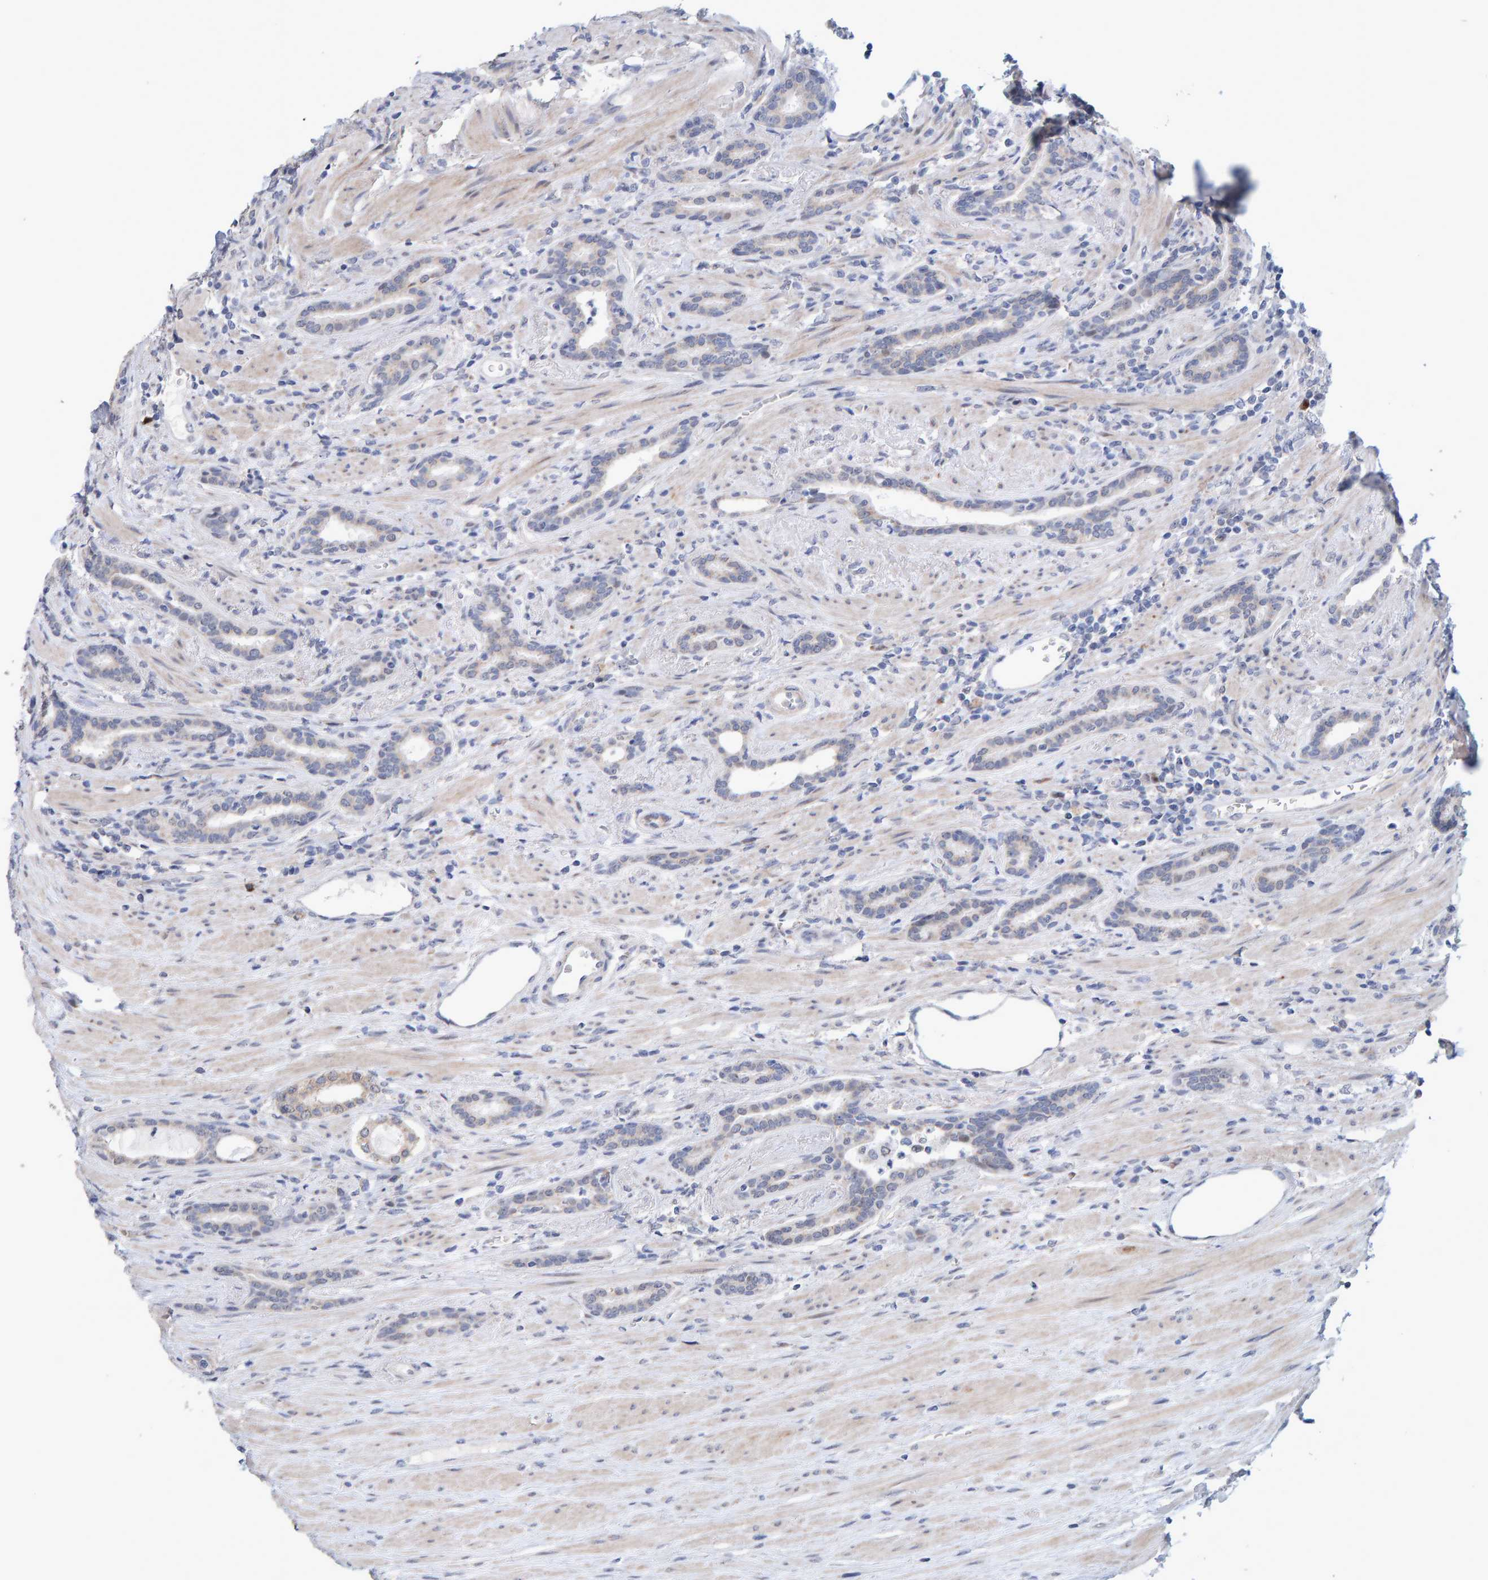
{"staining": {"intensity": "weak", "quantity": "<25%", "location": "cytoplasmic/membranous"}, "tissue": "prostate cancer", "cell_type": "Tumor cells", "image_type": "cancer", "snomed": [{"axis": "morphology", "description": "Adenocarcinoma, High grade"}, {"axis": "topography", "description": "Prostate"}], "caption": "The immunohistochemistry photomicrograph has no significant expression in tumor cells of prostate cancer (adenocarcinoma (high-grade)) tissue.", "gene": "USP43", "patient": {"sex": "male", "age": 71}}